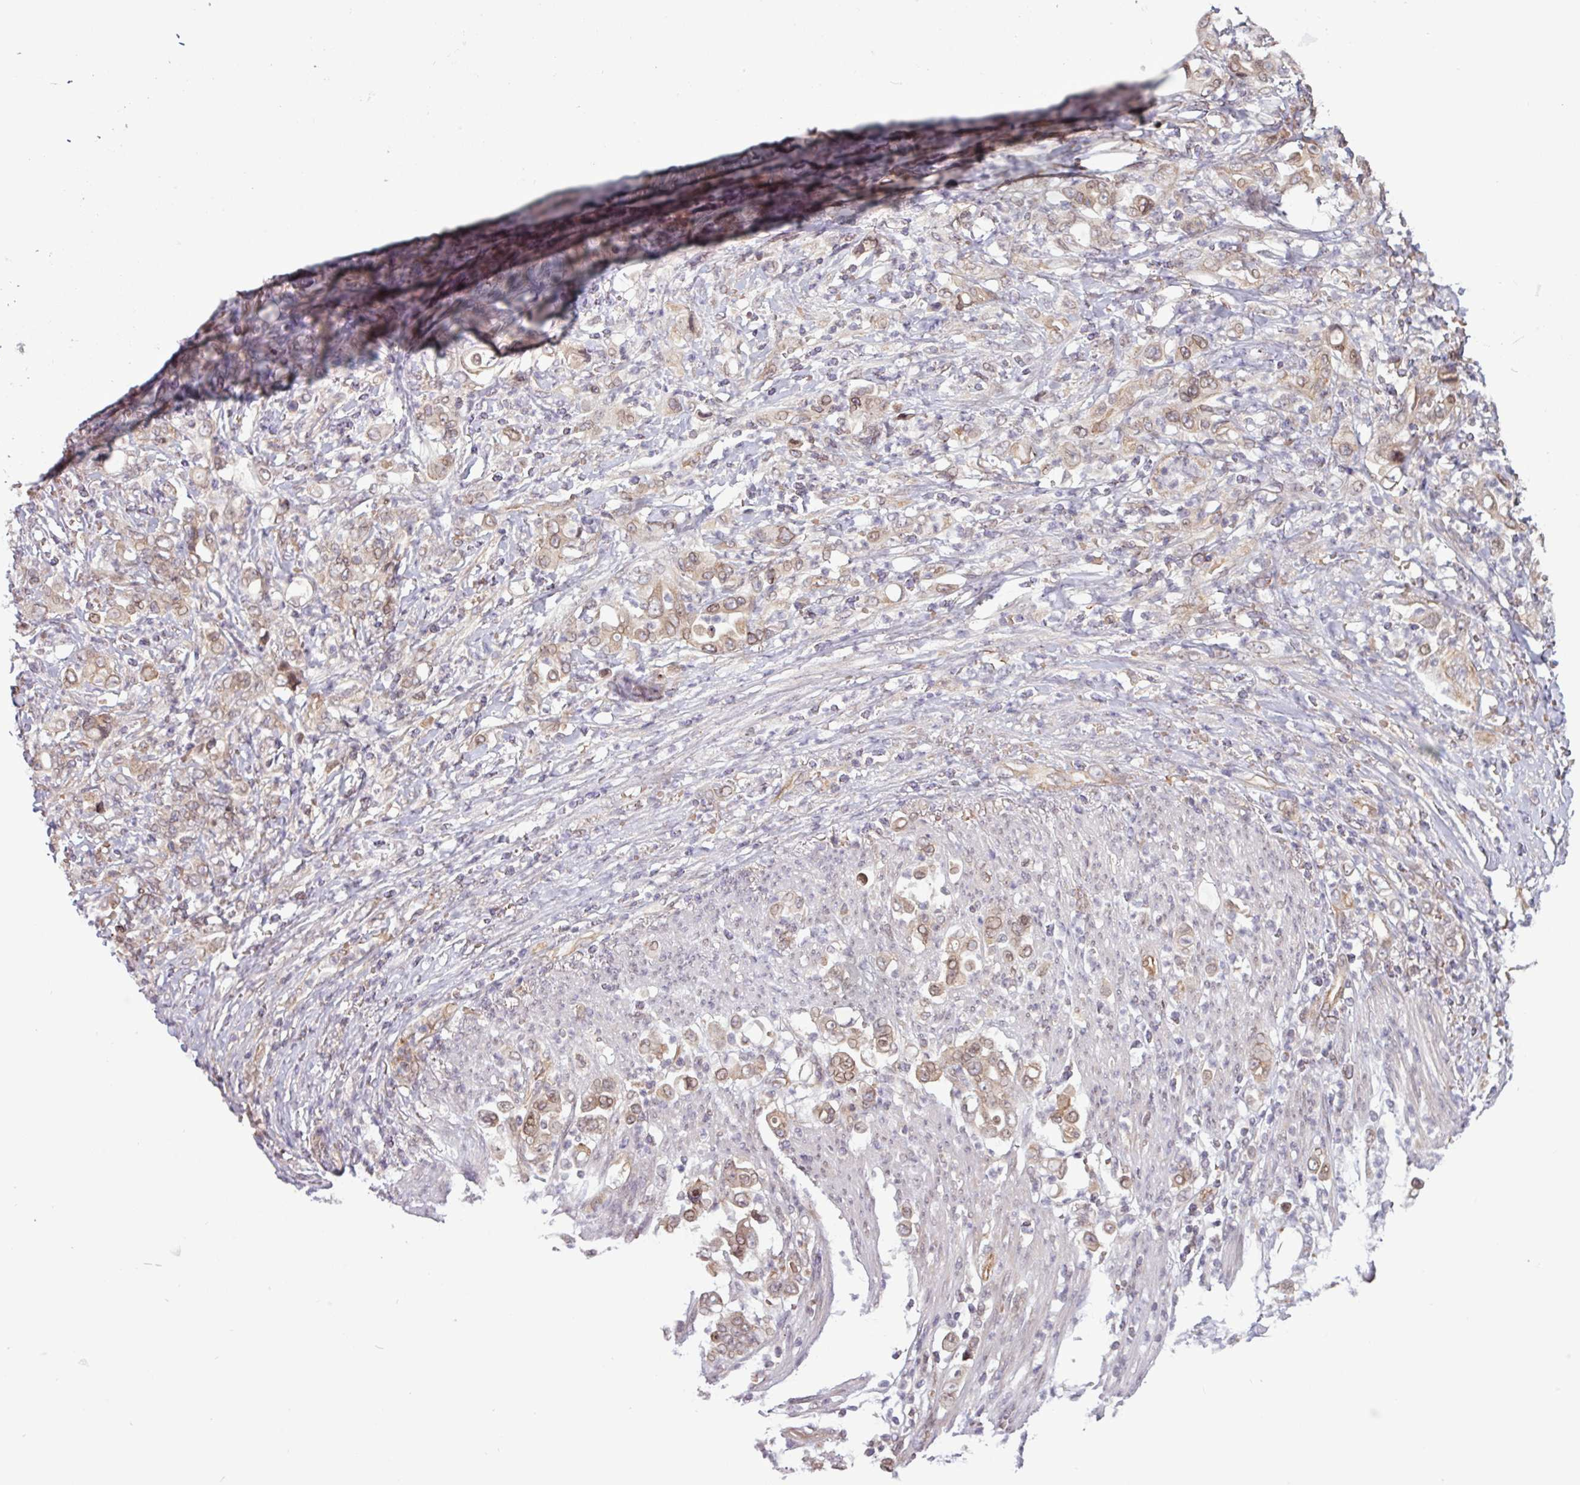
{"staining": {"intensity": "weak", "quantity": "25%-75%", "location": "cytoplasmic/membranous,nuclear"}, "tissue": "stomach cancer", "cell_type": "Tumor cells", "image_type": "cancer", "snomed": [{"axis": "morphology", "description": "Normal tissue, NOS"}, {"axis": "morphology", "description": "Adenocarcinoma, NOS"}, {"axis": "topography", "description": "Stomach"}], "caption": "Immunohistochemical staining of human adenocarcinoma (stomach) shows low levels of weak cytoplasmic/membranous and nuclear staining in about 25%-75% of tumor cells. (DAB (3,3'-diaminobenzidine) = brown stain, brightfield microscopy at high magnification).", "gene": "RBM4B", "patient": {"sex": "female", "age": 79}}